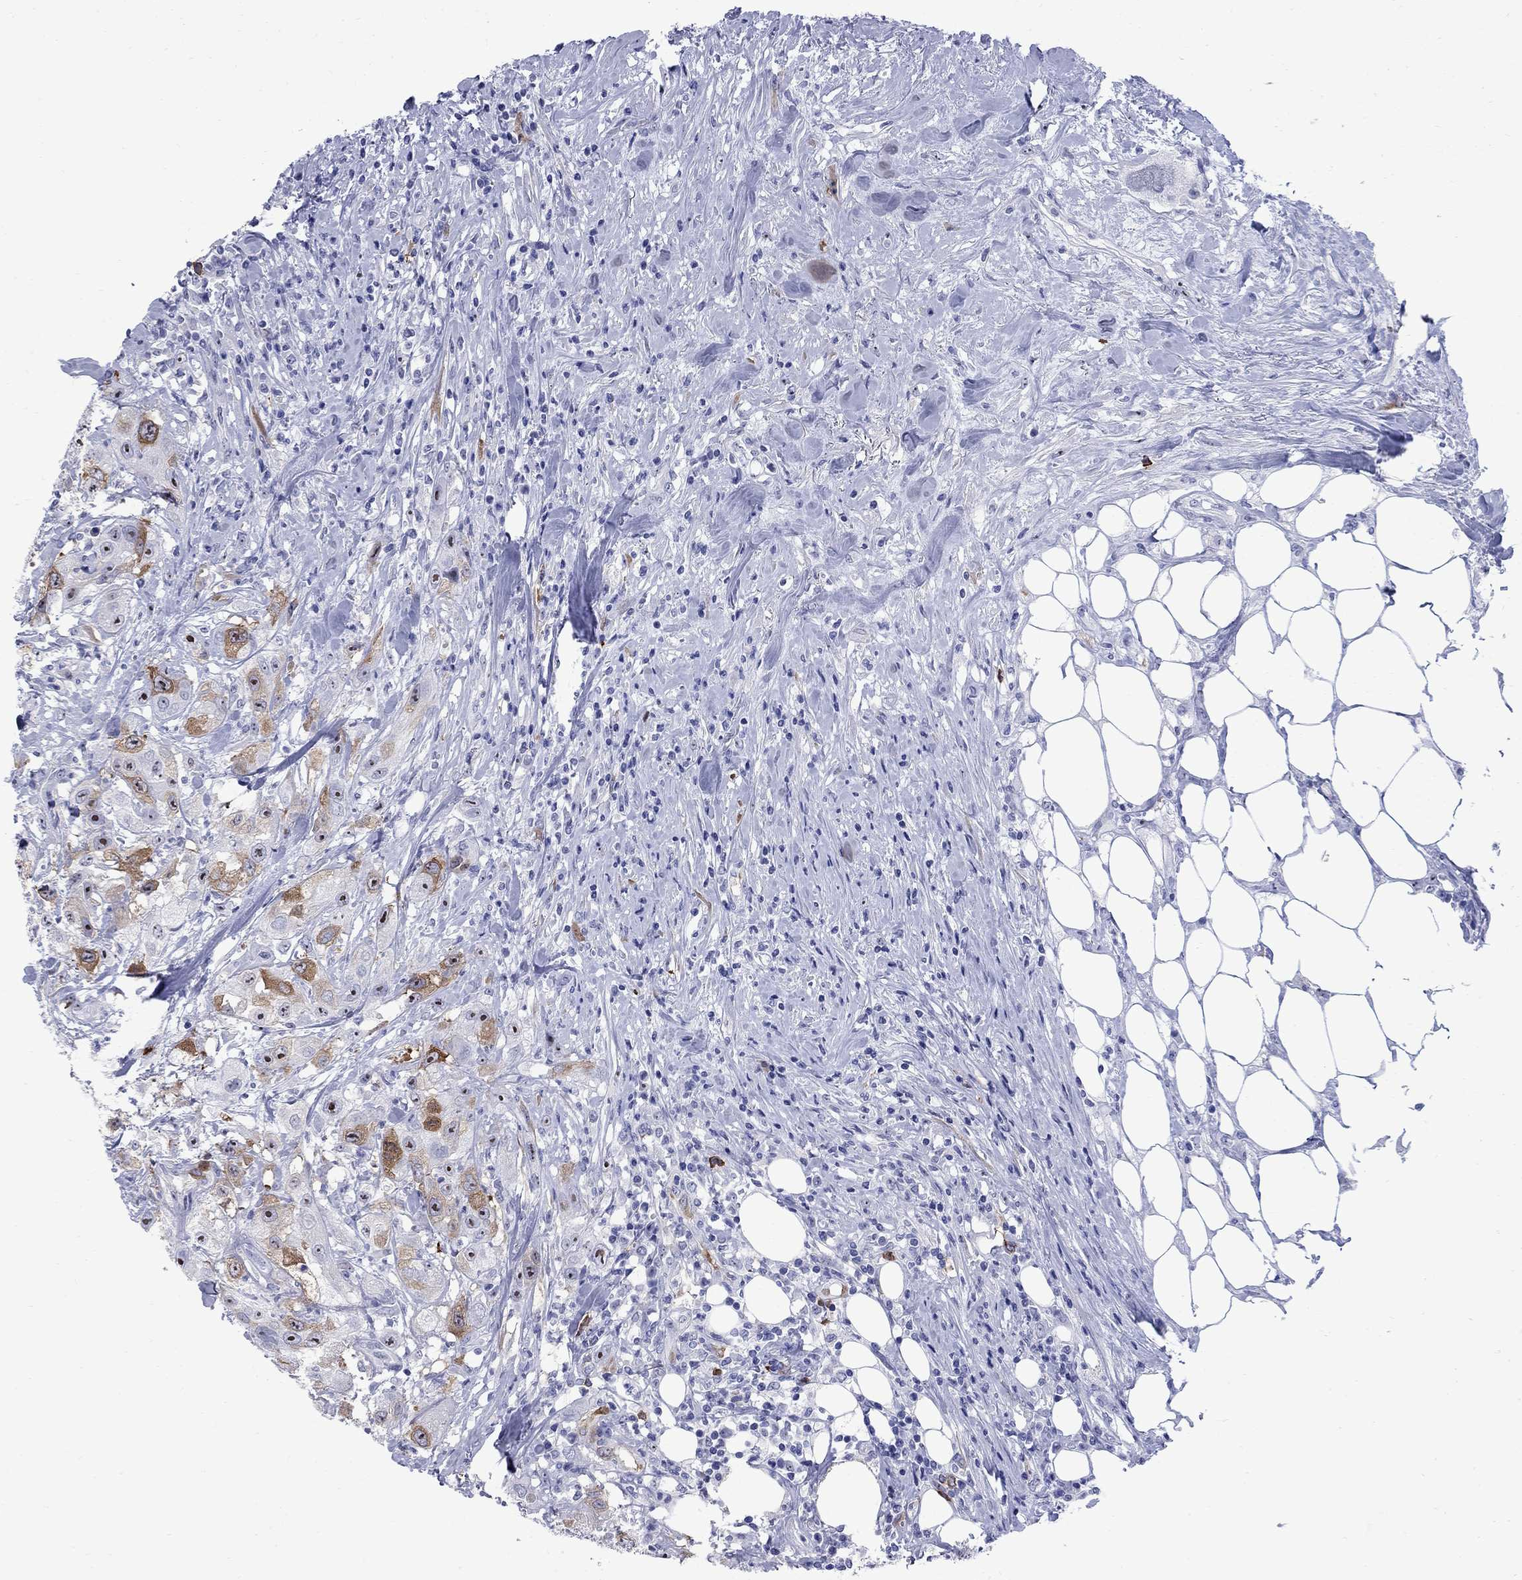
{"staining": {"intensity": "strong", "quantity": "<25%", "location": "cytoplasmic/membranous"}, "tissue": "urothelial cancer", "cell_type": "Tumor cells", "image_type": "cancer", "snomed": [{"axis": "morphology", "description": "Urothelial carcinoma, High grade"}, {"axis": "topography", "description": "Urinary bladder"}], "caption": "Urothelial cancer stained with a protein marker demonstrates strong staining in tumor cells.", "gene": "TACC3", "patient": {"sex": "male", "age": 79}}